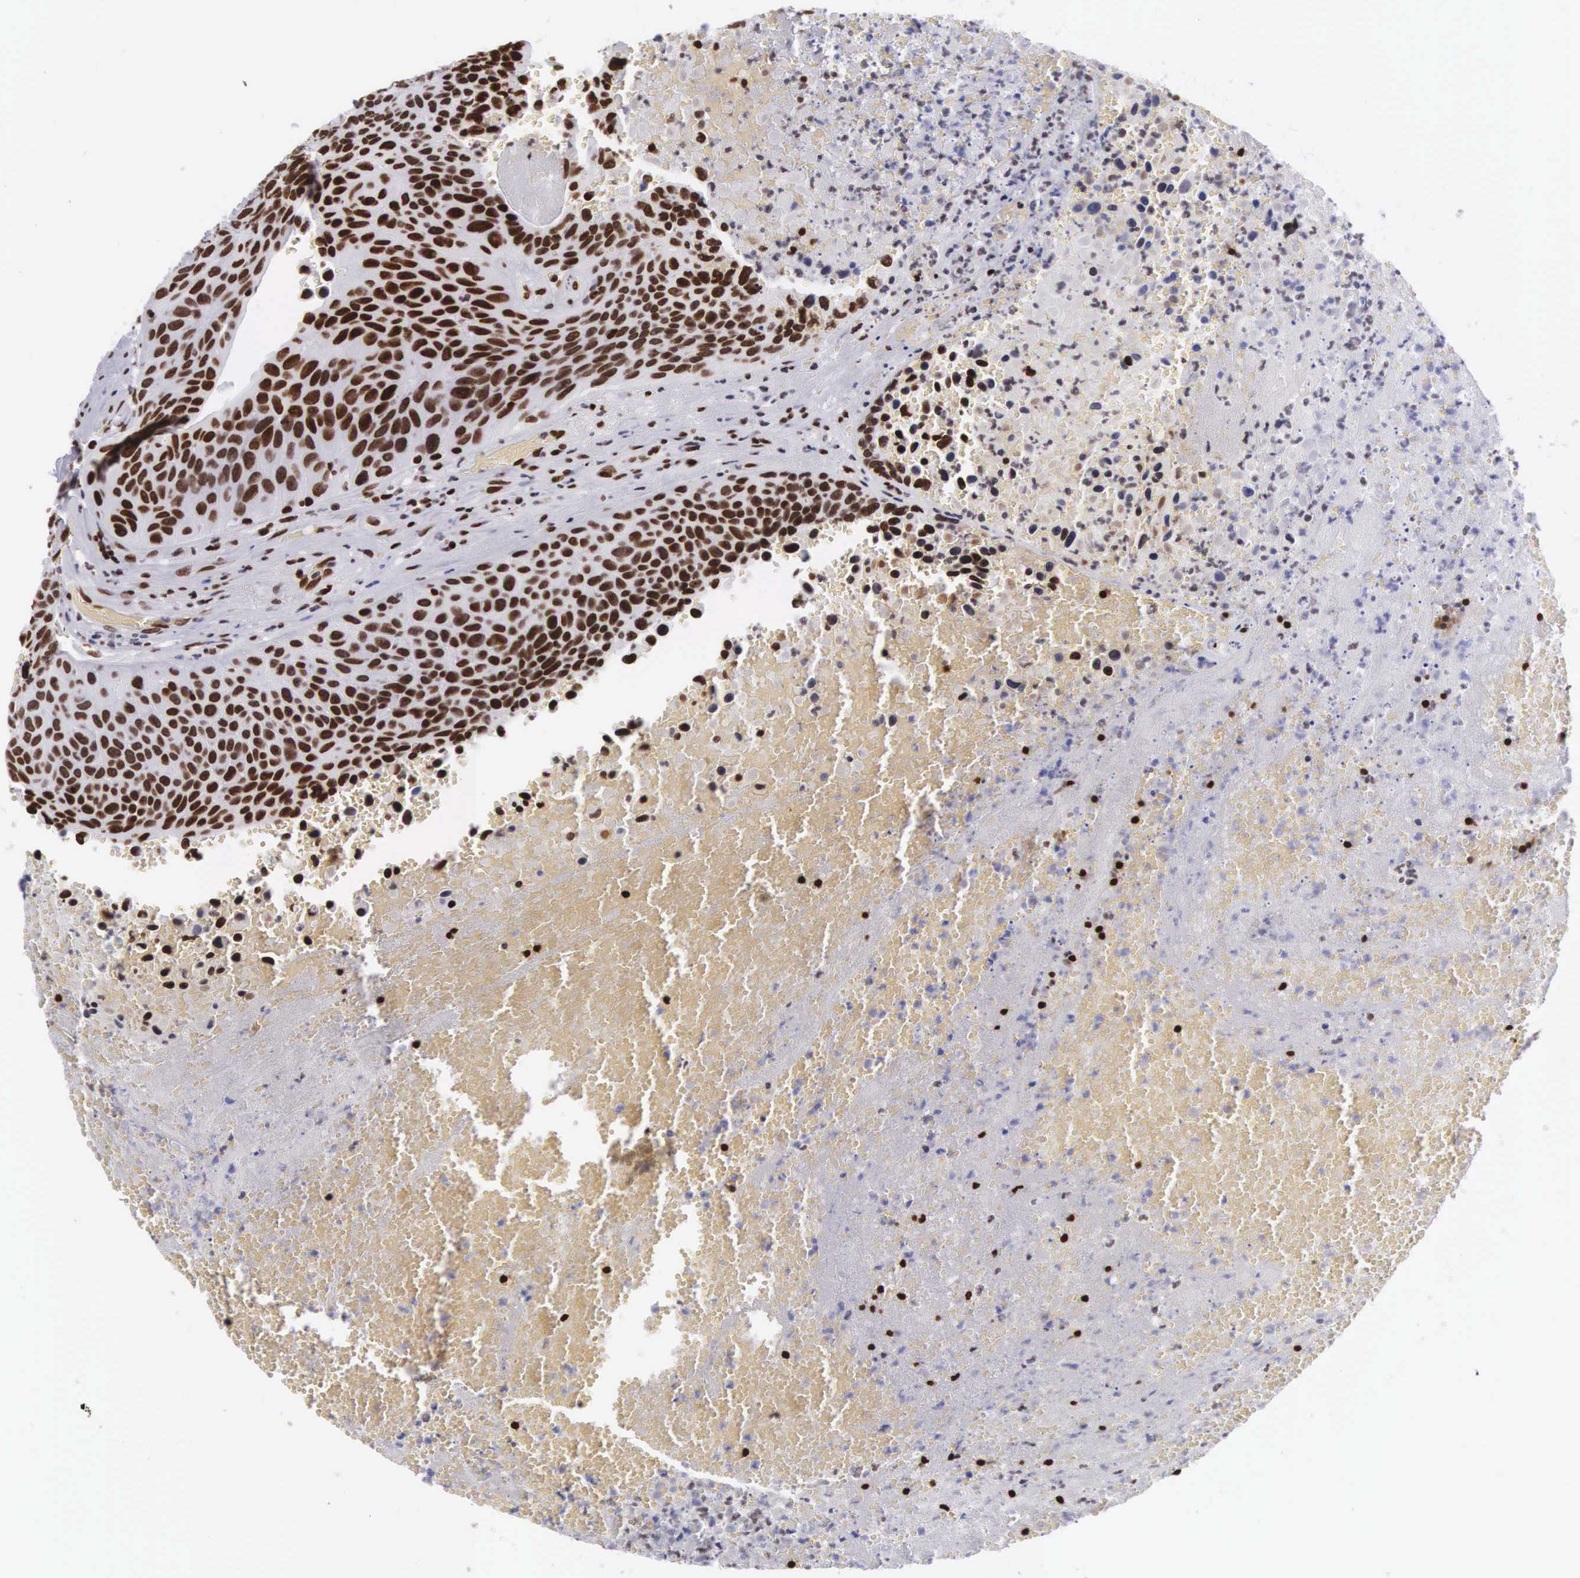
{"staining": {"intensity": "strong", "quantity": ">75%", "location": "nuclear"}, "tissue": "urothelial cancer", "cell_type": "Tumor cells", "image_type": "cancer", "snomed": [{"axis": "morphology", "description": "Urothelial carcinoma, High grade"}, {"axis": "topography", "description": "Urinary bladder"}], "caption": "High-grade urothelial carcinoma tissue exhibits strong nuclear staining in about >75% of tumor cells", "gene": "MECP2", "patient": {"sex": "male", "age": 66}}